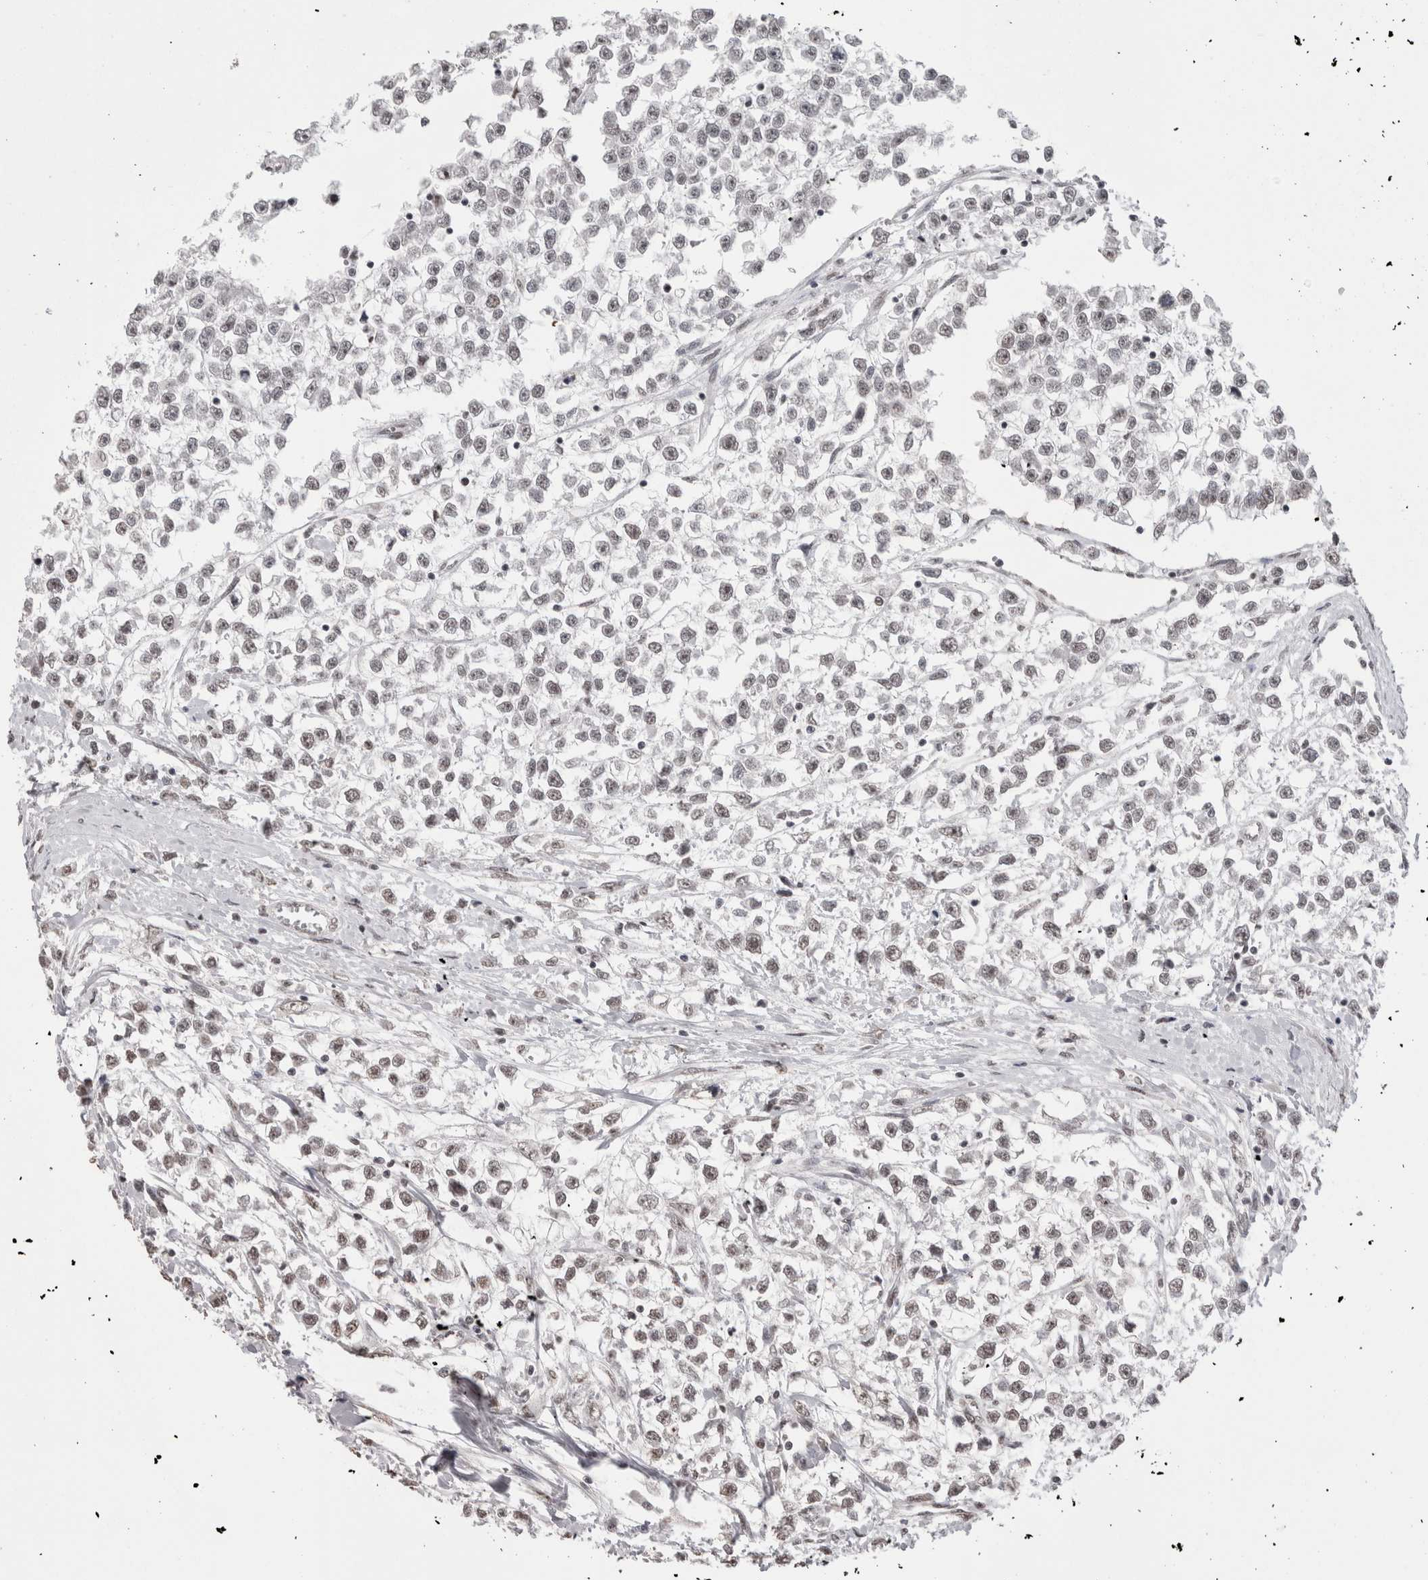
{"staining": {"intensity": "weak", "quantity": "<25%", "location": "nuclear"}, "tissue": "testis cancer", "cell_type": "Tumor cells", "image_type": "cancer", "snomed": [{"axis": "morphology", "description": "Seminoma, NOS"}, {"axis": "morphology", "description": "Carcinoma, Embryonal, NOS"}, {"axis": "topography", "description": "Testis"}], "caption": "High magnification brightfield microscopy of testis seminoma stained with DAB (brown) and counterstained with hematoxylin (blue): tumor cells show no significant expression.", "gene": "SMC1A", "patient": {"sex": "male", "age": 51}}